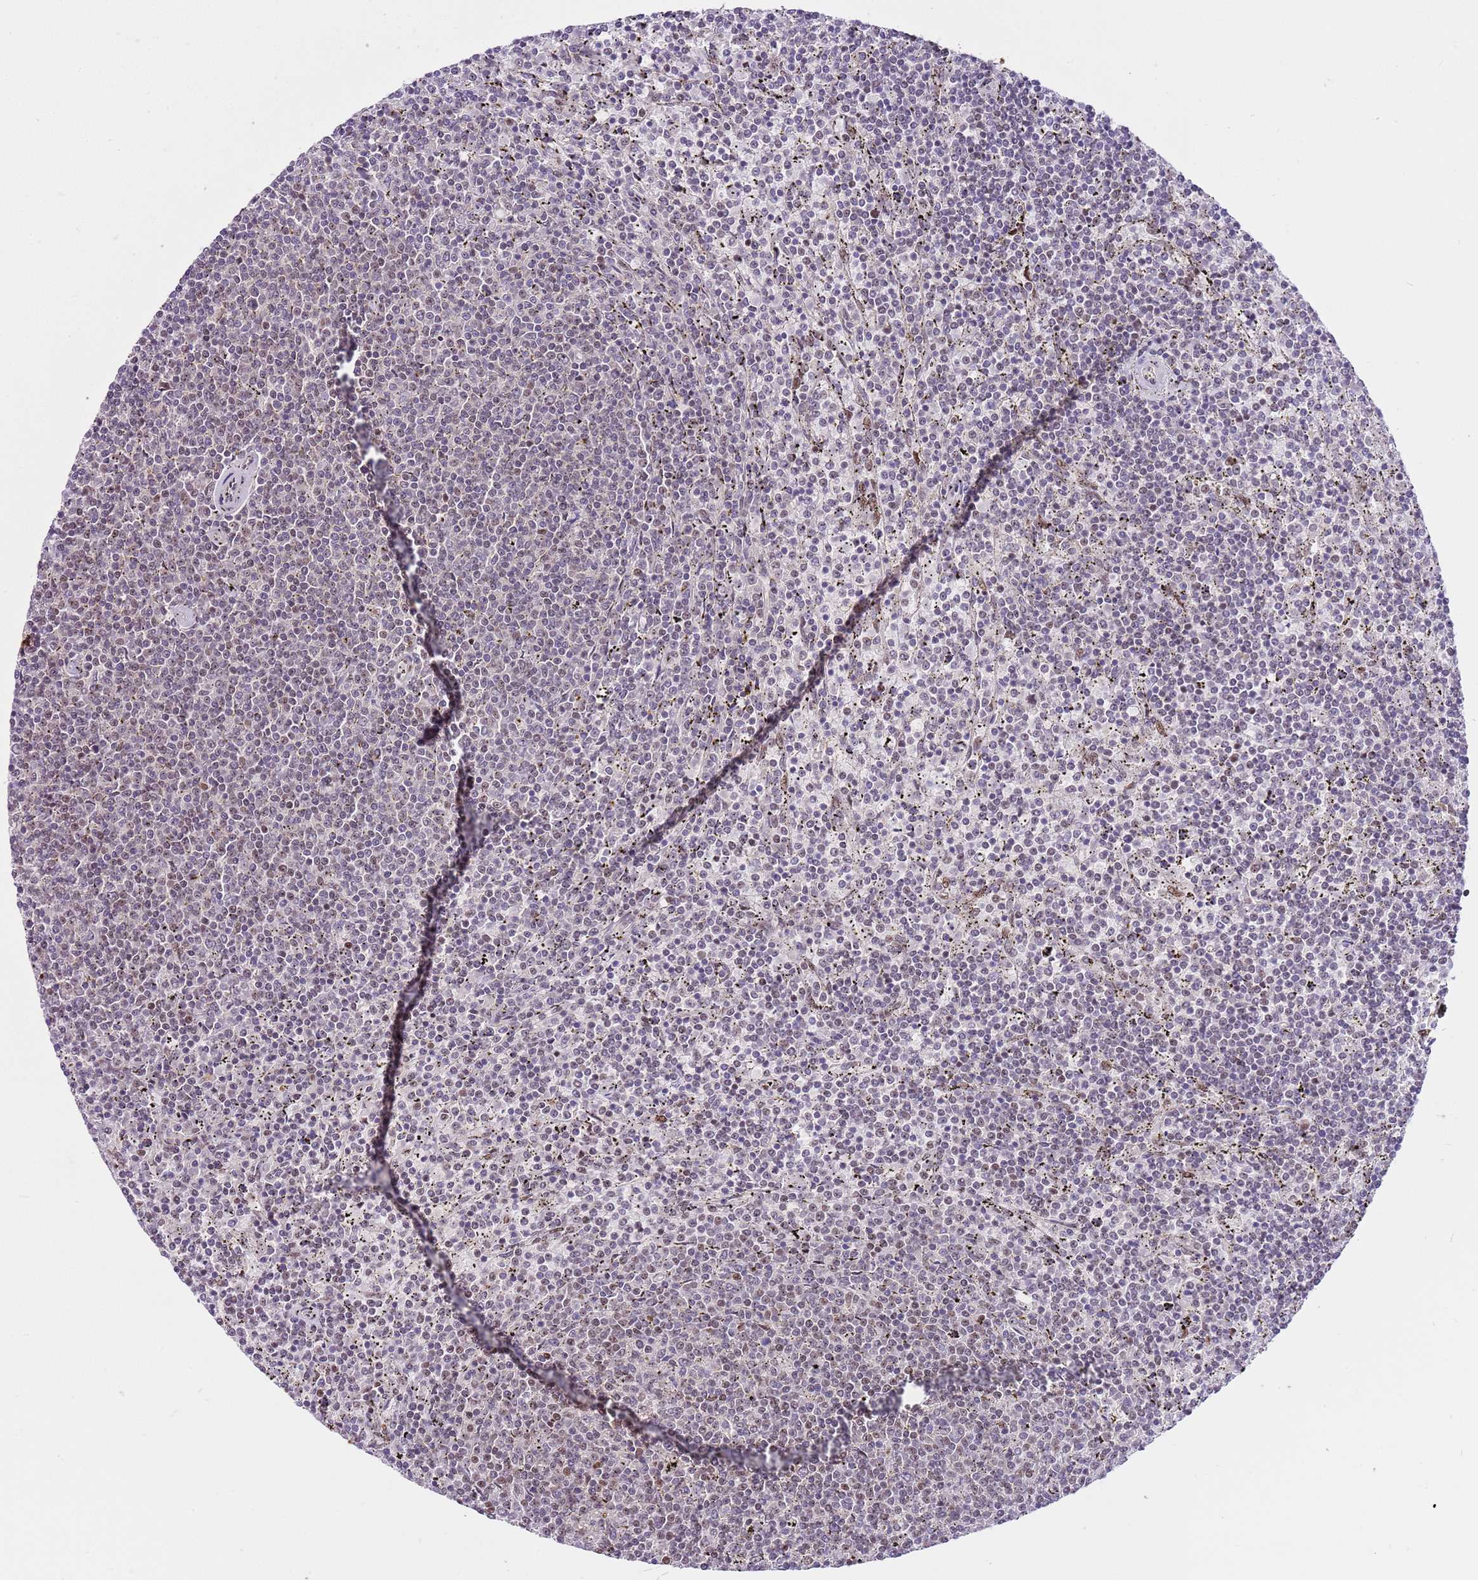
{"staining": {"intensity": "weak", "quantity": "25%-75%", "location": "nuclear"}, "tissue": "lymphoma", "cell_type": "Tumor cells", "image_type": "cancer", "snomed": [{"axis": "morphology", "description": "Malignant lymphoma, non-Hodgkin's type, Low grade"}, {"axis": "topography", "description": "Spleen"}], "caption": "Low-grade malignant lymphoma, non-Hodgkin's type stained for a protein shows weak nuclear positivity in tumor cells. (brown staining indicates protein expression, while blue staining denotes nuclei).", "gene": "RFK", "patient": {"sex": "female", "age": 50}}